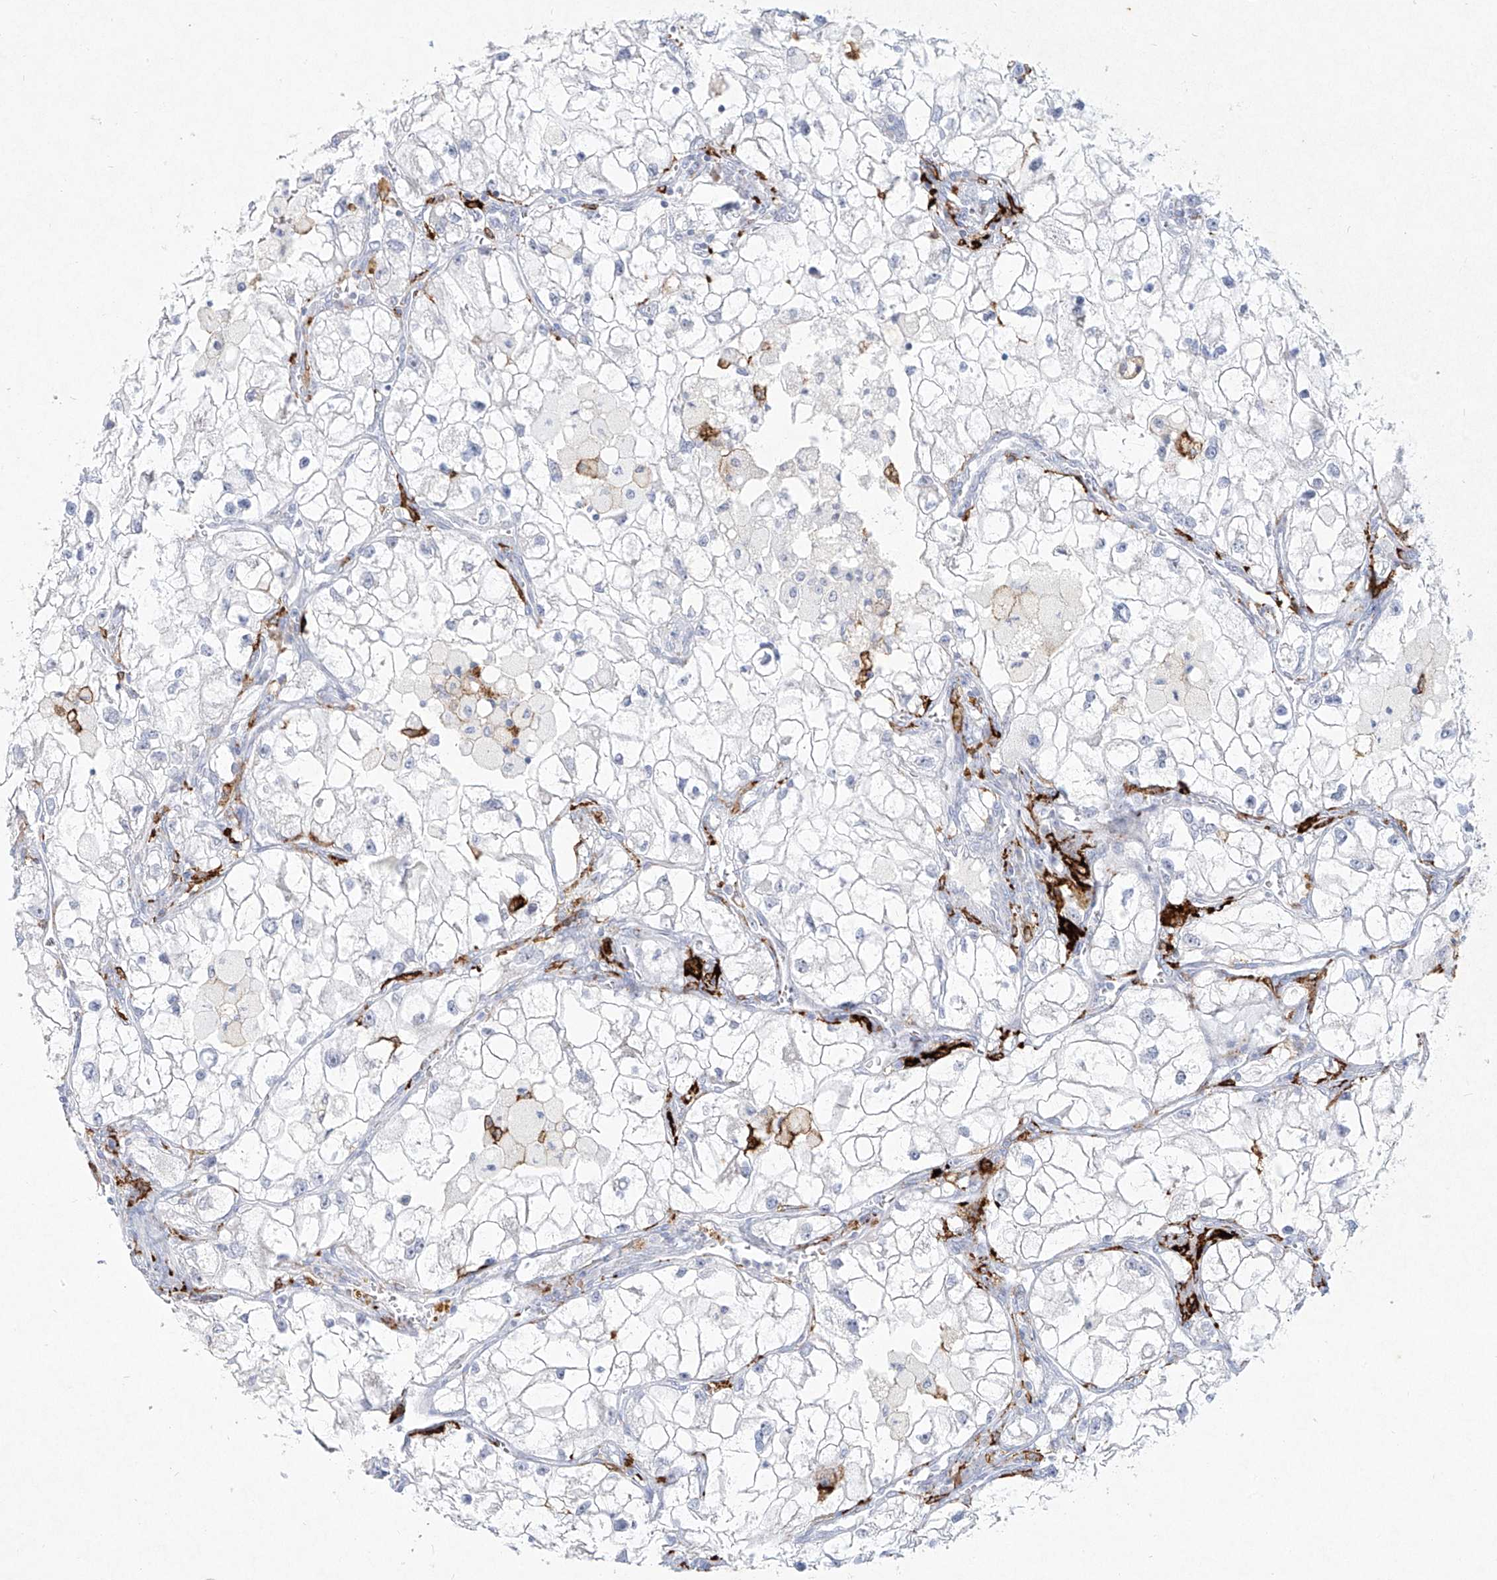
{"staining": {"intensity": "negative", "quantity": "none", "location": "none"}, "tissue": "renal cancer", "cell_type": "Tumor cells", "image_type": "cancer", "snomed": [{"axis": "morphology", "description": "Adenocarcinoma, NOS"}, {"axis": "topography", "description": "Kidney"}], "caption": "IHC histopathology image of neoplastic tissue: human adenocarcinoma (renal) stained with DAB shows no significant protein expression in tumor cells.", "gene": "CD209", "patient": {"sex": "female", "age": 70}}